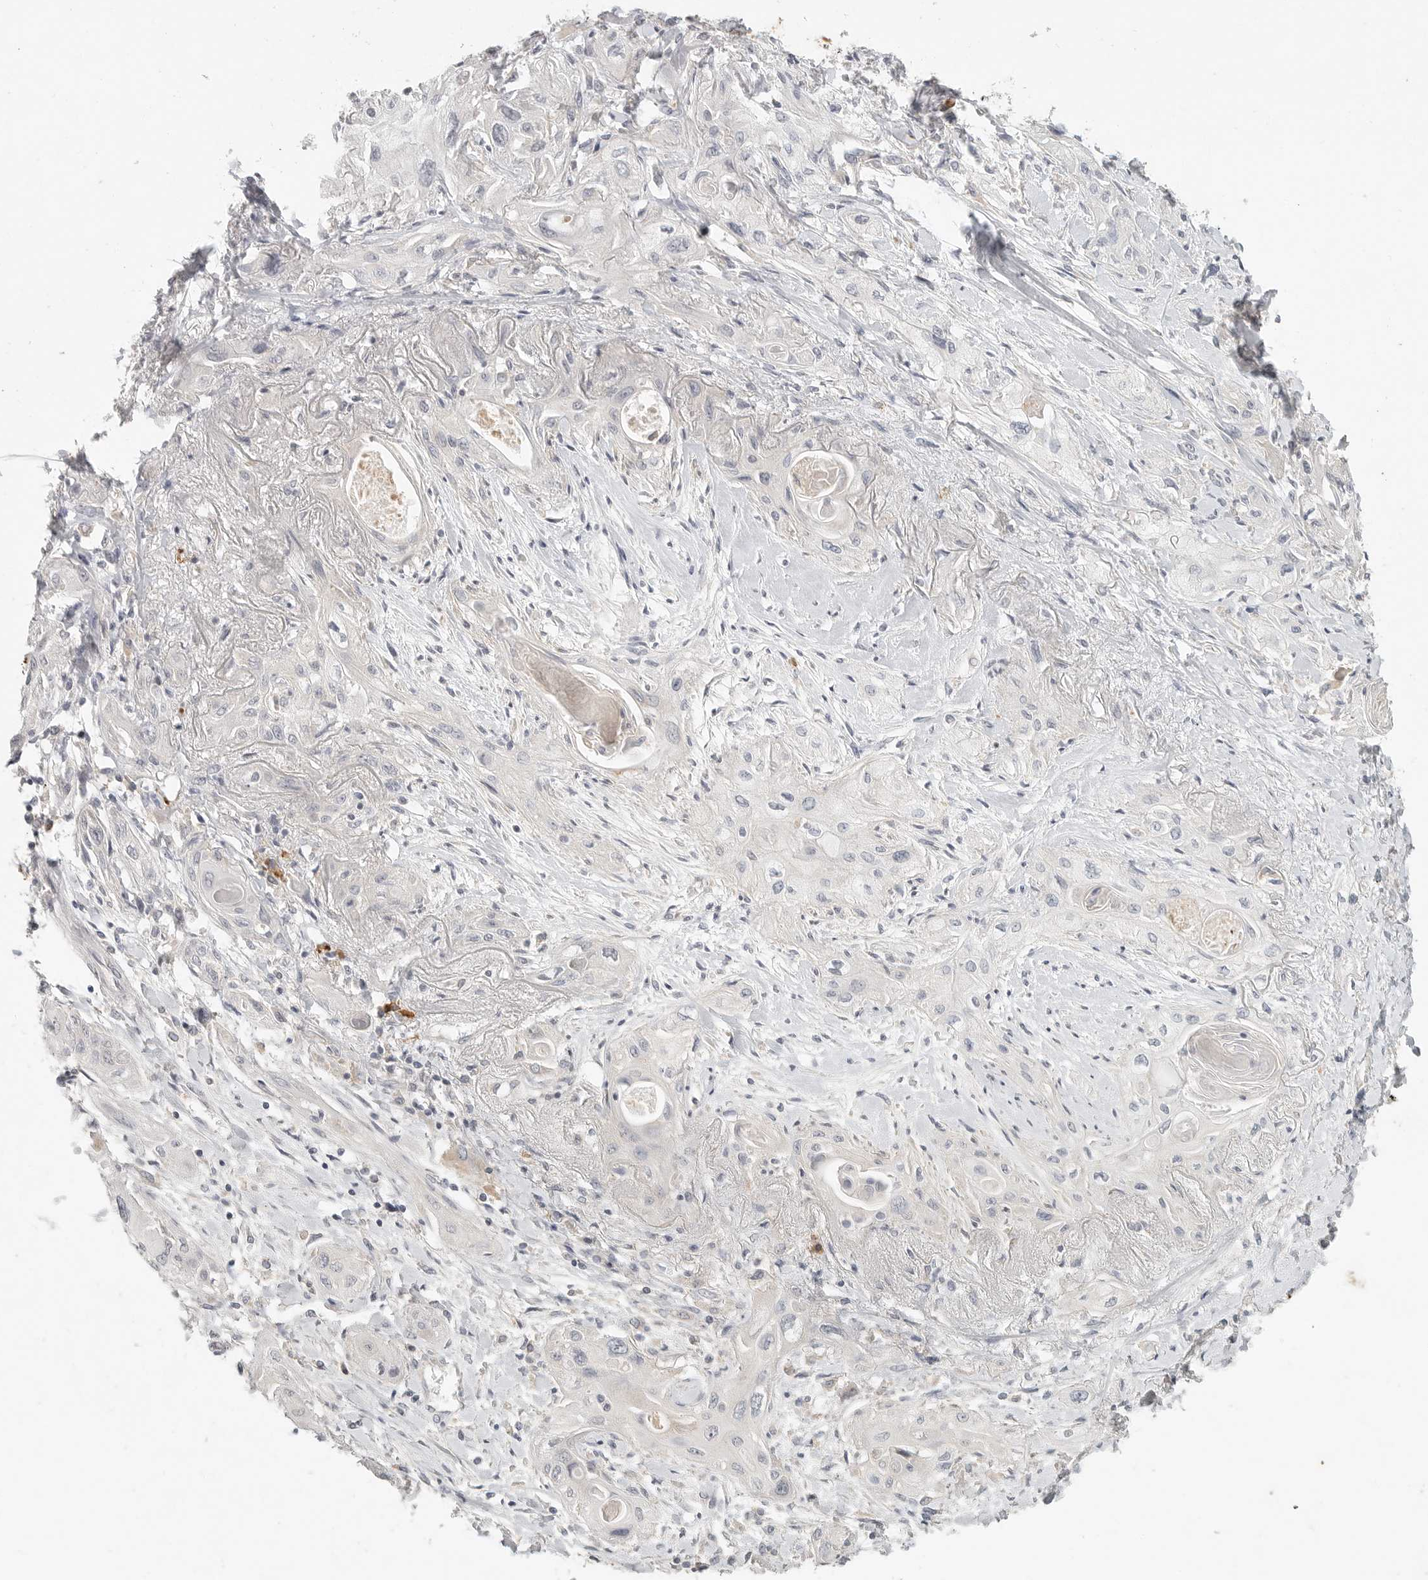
{"staining": {"intensity": "negative", "quantity": "none", "location": "none"}, "tissue": "lung cancer", "cell_type": "Tumor cells", "image_type": "cancer", "snomed": [{"axis": "morphology", "description": "Squamous cell carcinoma, NOS"}, {"axis": "topography", "description": "Lung"}], "caption": "Tumor cells show no significant staining in lung cancer (squamous cell carcinoma).", "gene": "SLC25A36", "patient": {"sex": "female", "age": 47}}